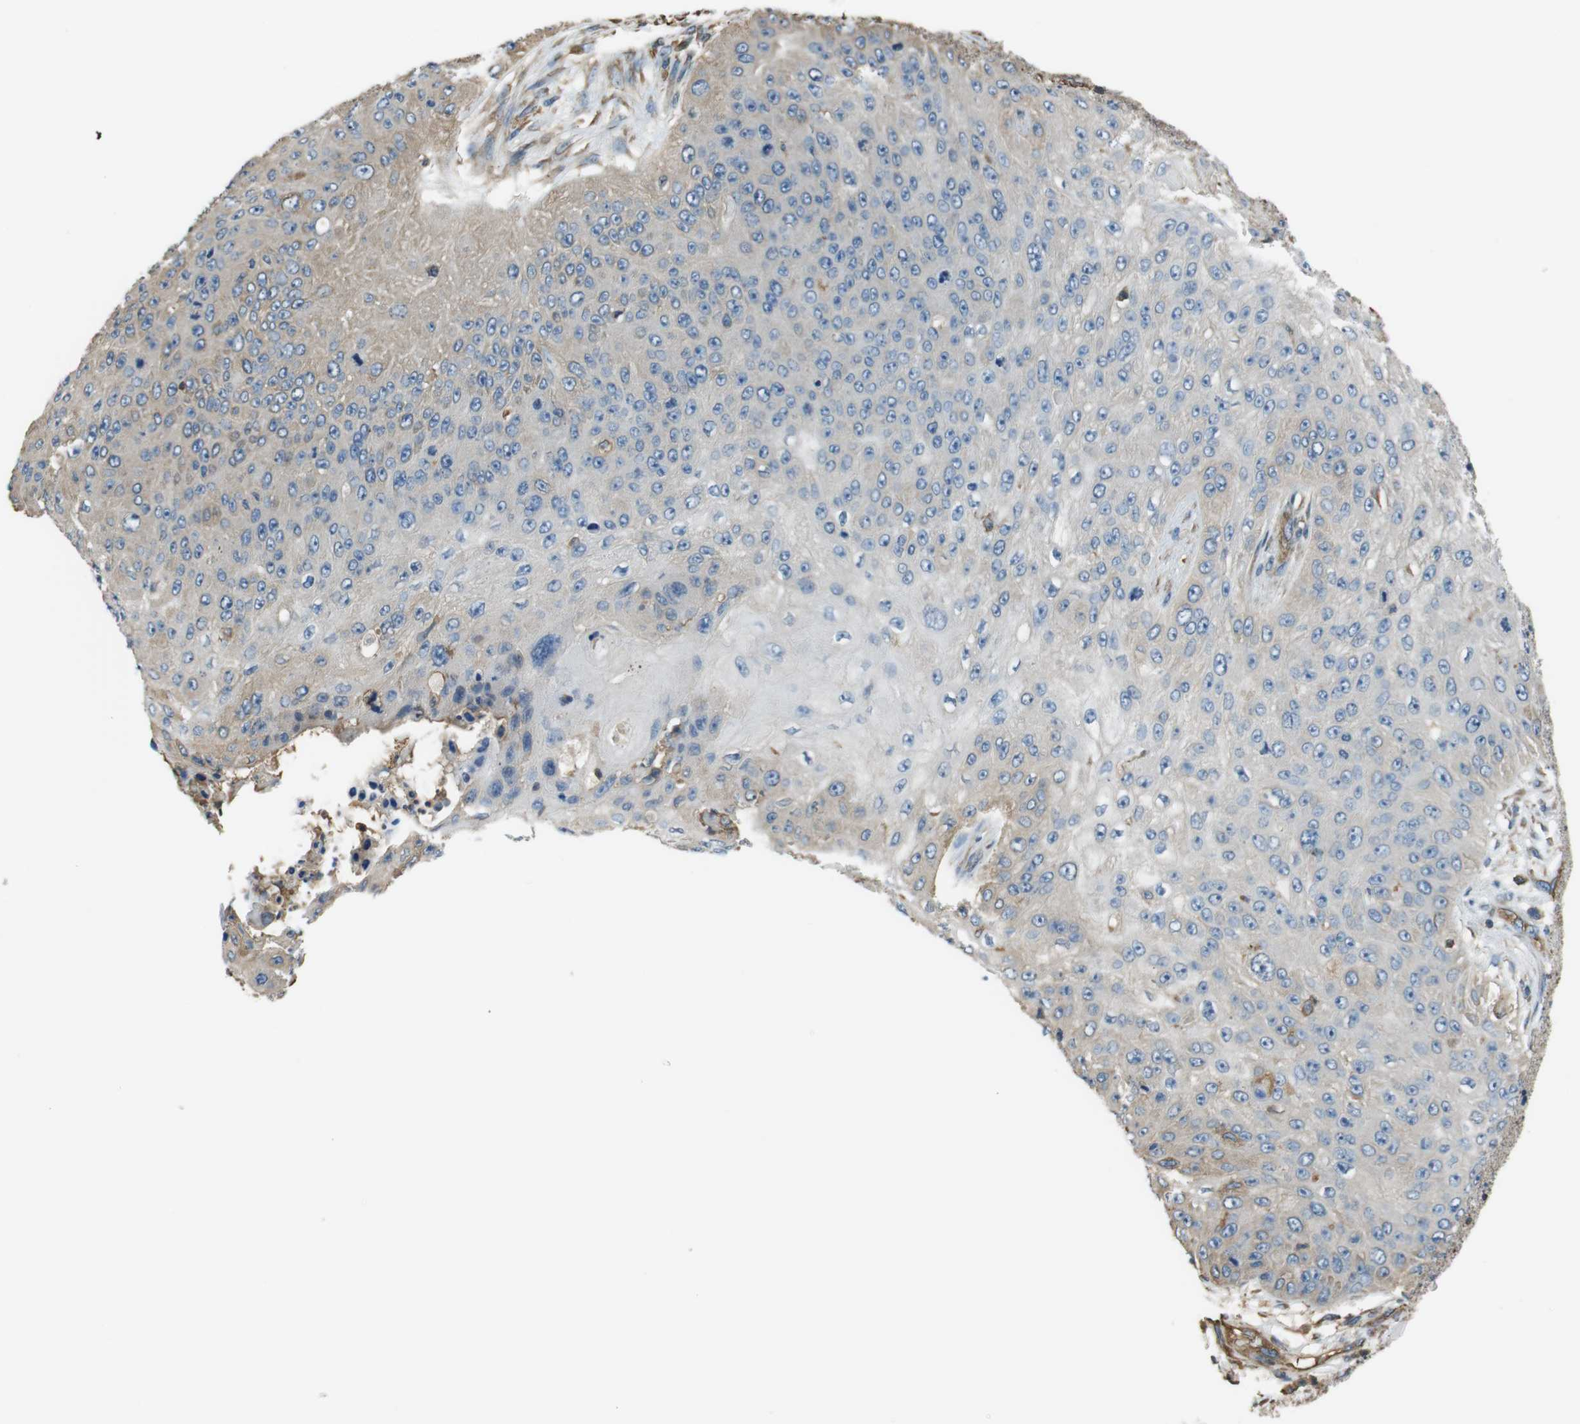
{"staining": {"intensity": "weak", "quantity": "<25%", "location": "cytoplasmic/membranous"}, "tissue": "skin cancer", "cell_type": "Tumor cells", "image_type": "cancer", "snomed": [{"axis": "morphology", "description": "Squamous cell carcinoma, NOS"}, {"axis": "topography", "description": "Skin"}], "caption": "This is an immunohistochemistry (IHC) histopathology image of human skin cancer. There is no positivity in tumor cells.", "gene": "FCAR", "patient": {"sex": "female", "age": 80}}